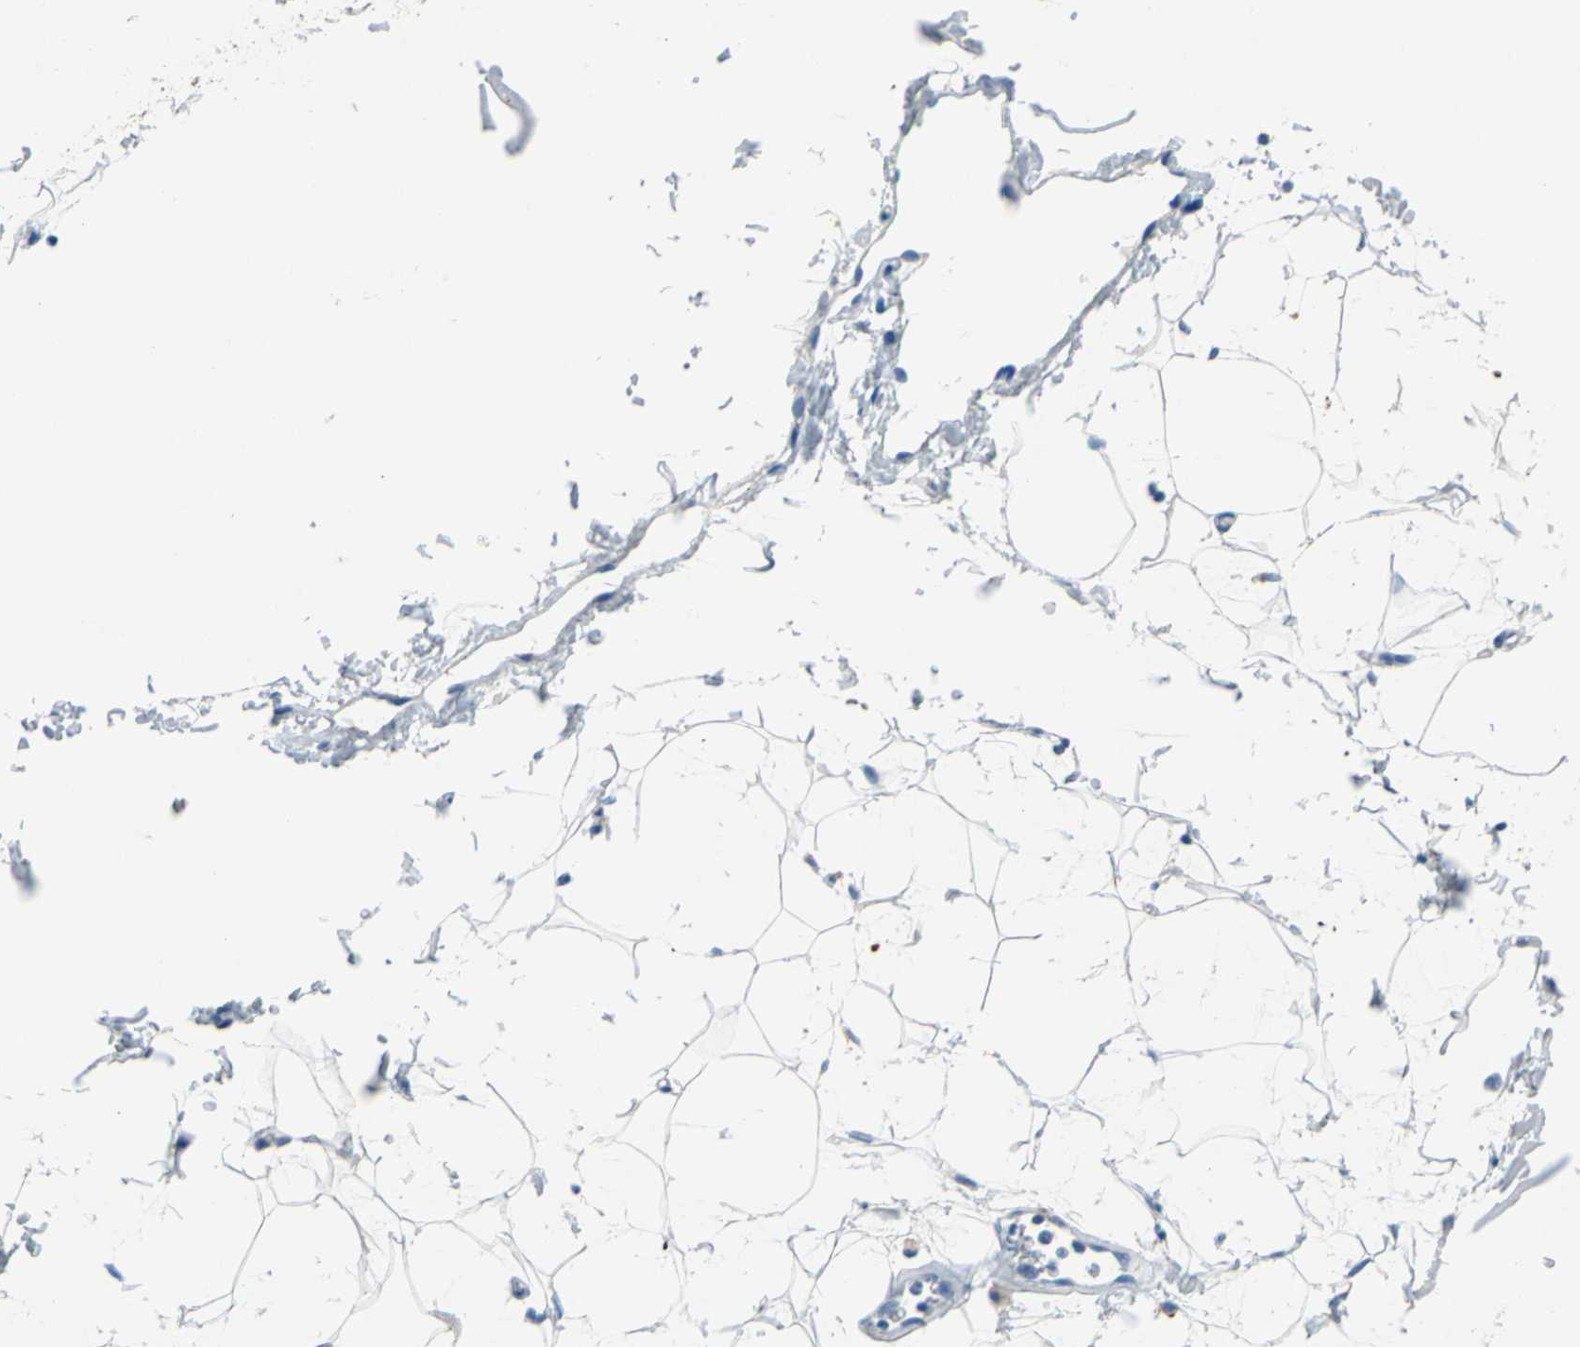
{"staining": {"intensity": "negative", "quantity": "none", "location": "none"}, "tissue": "adipose tissue", "cell_type": "Adipocytes", "image_type": "normal", "snomed": [{"axis": "morphology", "description": "Normal tissue, NOS"}, {"axis": "topography", "description": "Soft tissue"}], "caption": "DAB (3,3'-diaminobenzidine) immunohistochemical staining of normal adipose tissue exhibits no significant expression in adipocytes.", "gene": "TEX264", "patient": {"sex": "male", "age": 72}}